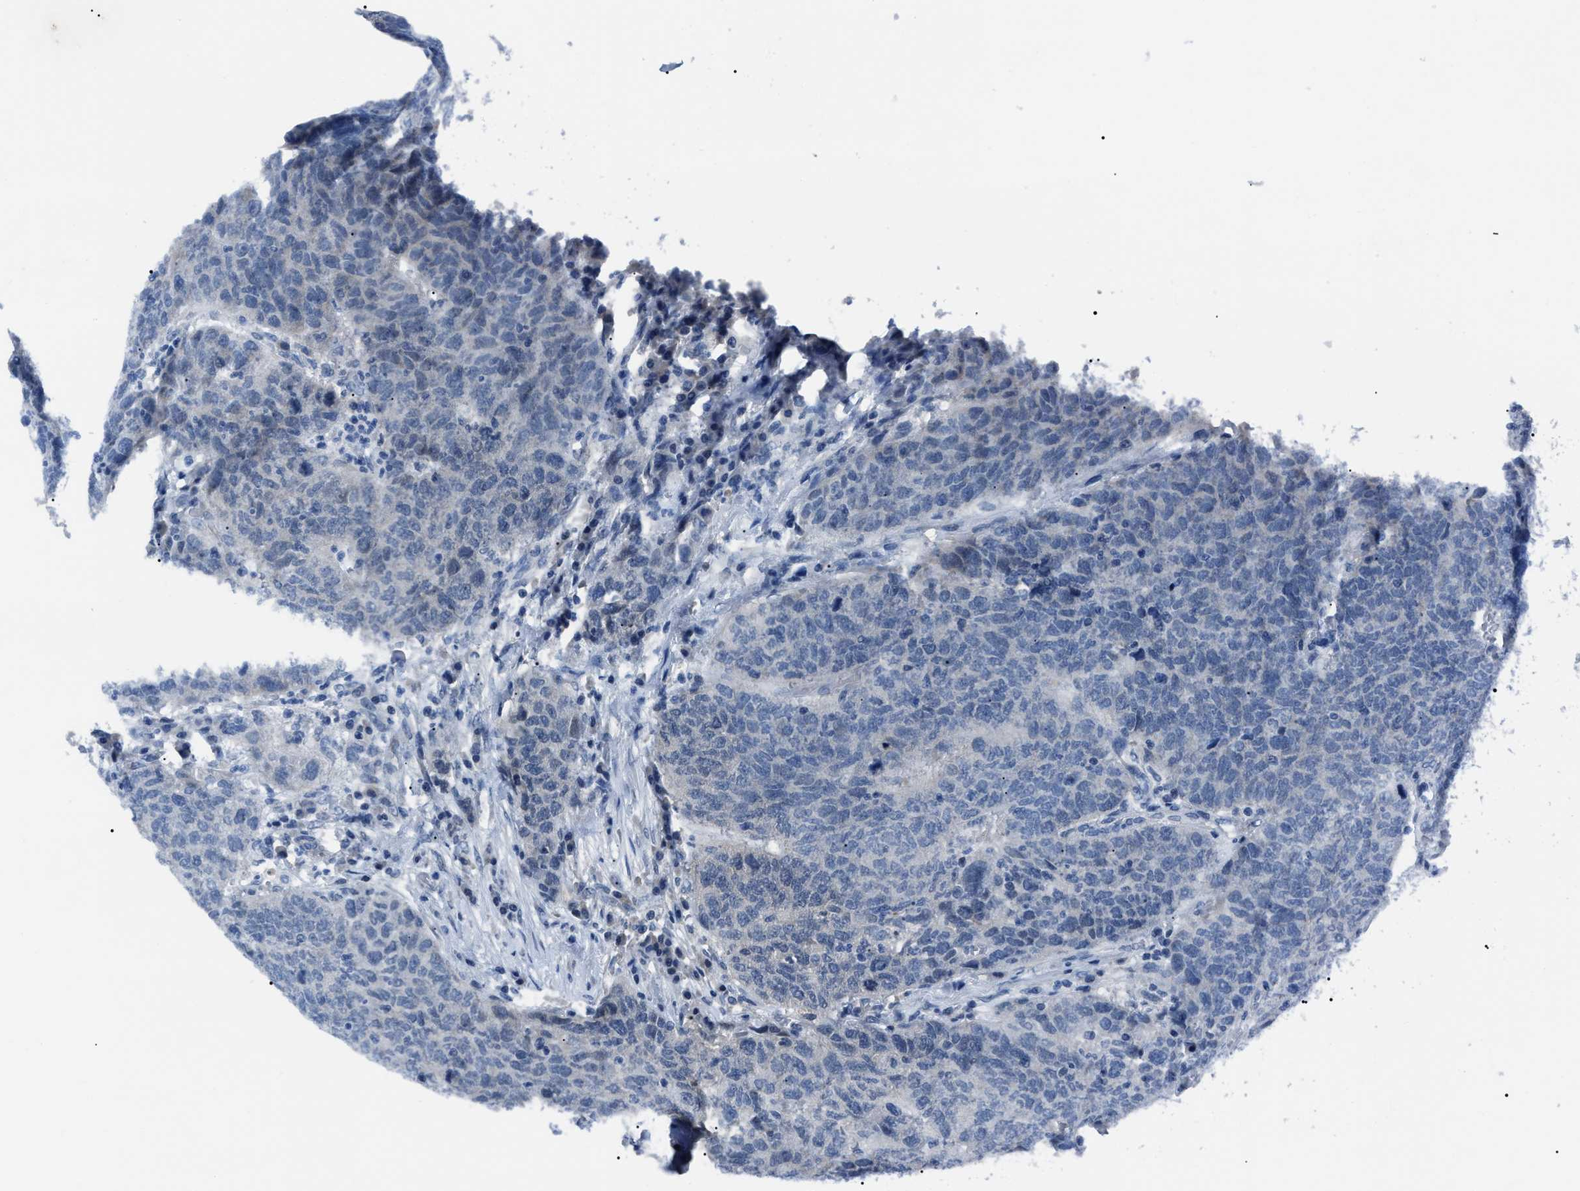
{"staining": {"intensity": "negative", "quantity": "none", "location": "none"}, "tissue": "head and neck cancer", "cell_type": "Tumor cells", "image_type": "cancer", "snomed": [{"axis": "morphology", "description": "Squamous cell carcinoma, NOS"}, {"axis": "topography", "description": "Head-Neck"}], "caption": "Immunohistochemical staining of squamous cell carcinoma (head and neck) displays no significant expression in tumor cells.", "gene": "LRWD1", "patient": {"sex": "male", "age": 66}}